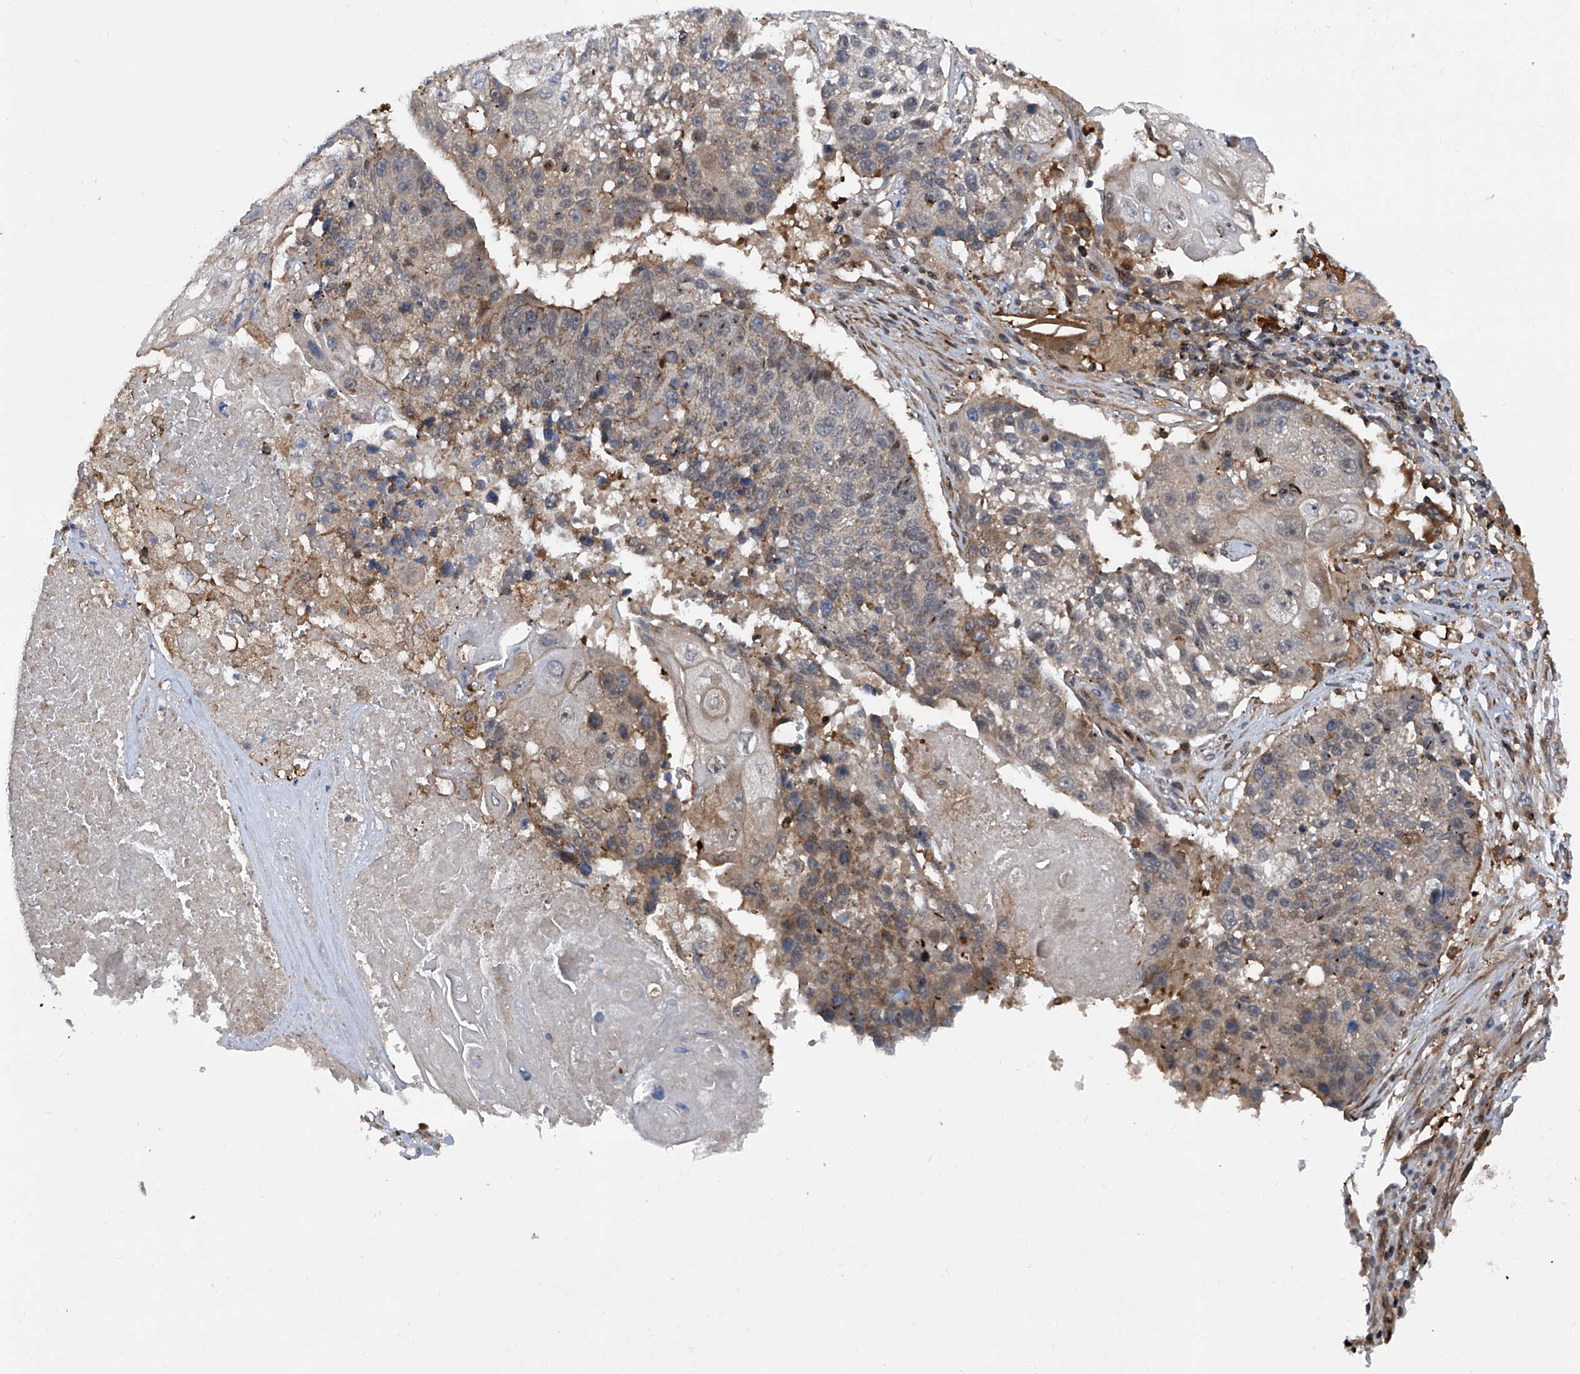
{"staining": {"intensity": "moderate", "quantity": "<25%", "location": "nuclear"}, "tissue": "lung cancer", "cell_type": "Tumor cells", "image_type": "cancer", "snomed": [{"axis": "morphology", "description": "Squamous cell carcinoma, NOS"}, {"axis": "topography", "description": "Lung"}], "caption": "Immunohistochemistry staining of squamous cell carcinoma (lung), which exhibits low levels of moderate nuclear staining in approximately <25% of tumor cells indicating moderate nuclear protein positivity. The staining was performed using DAB (brown) for protein detection and nuclei were counterstained in hematoxylin (blue).", "gene": "NT5C3A", "patient": {"sex": "male", "age": 61}}